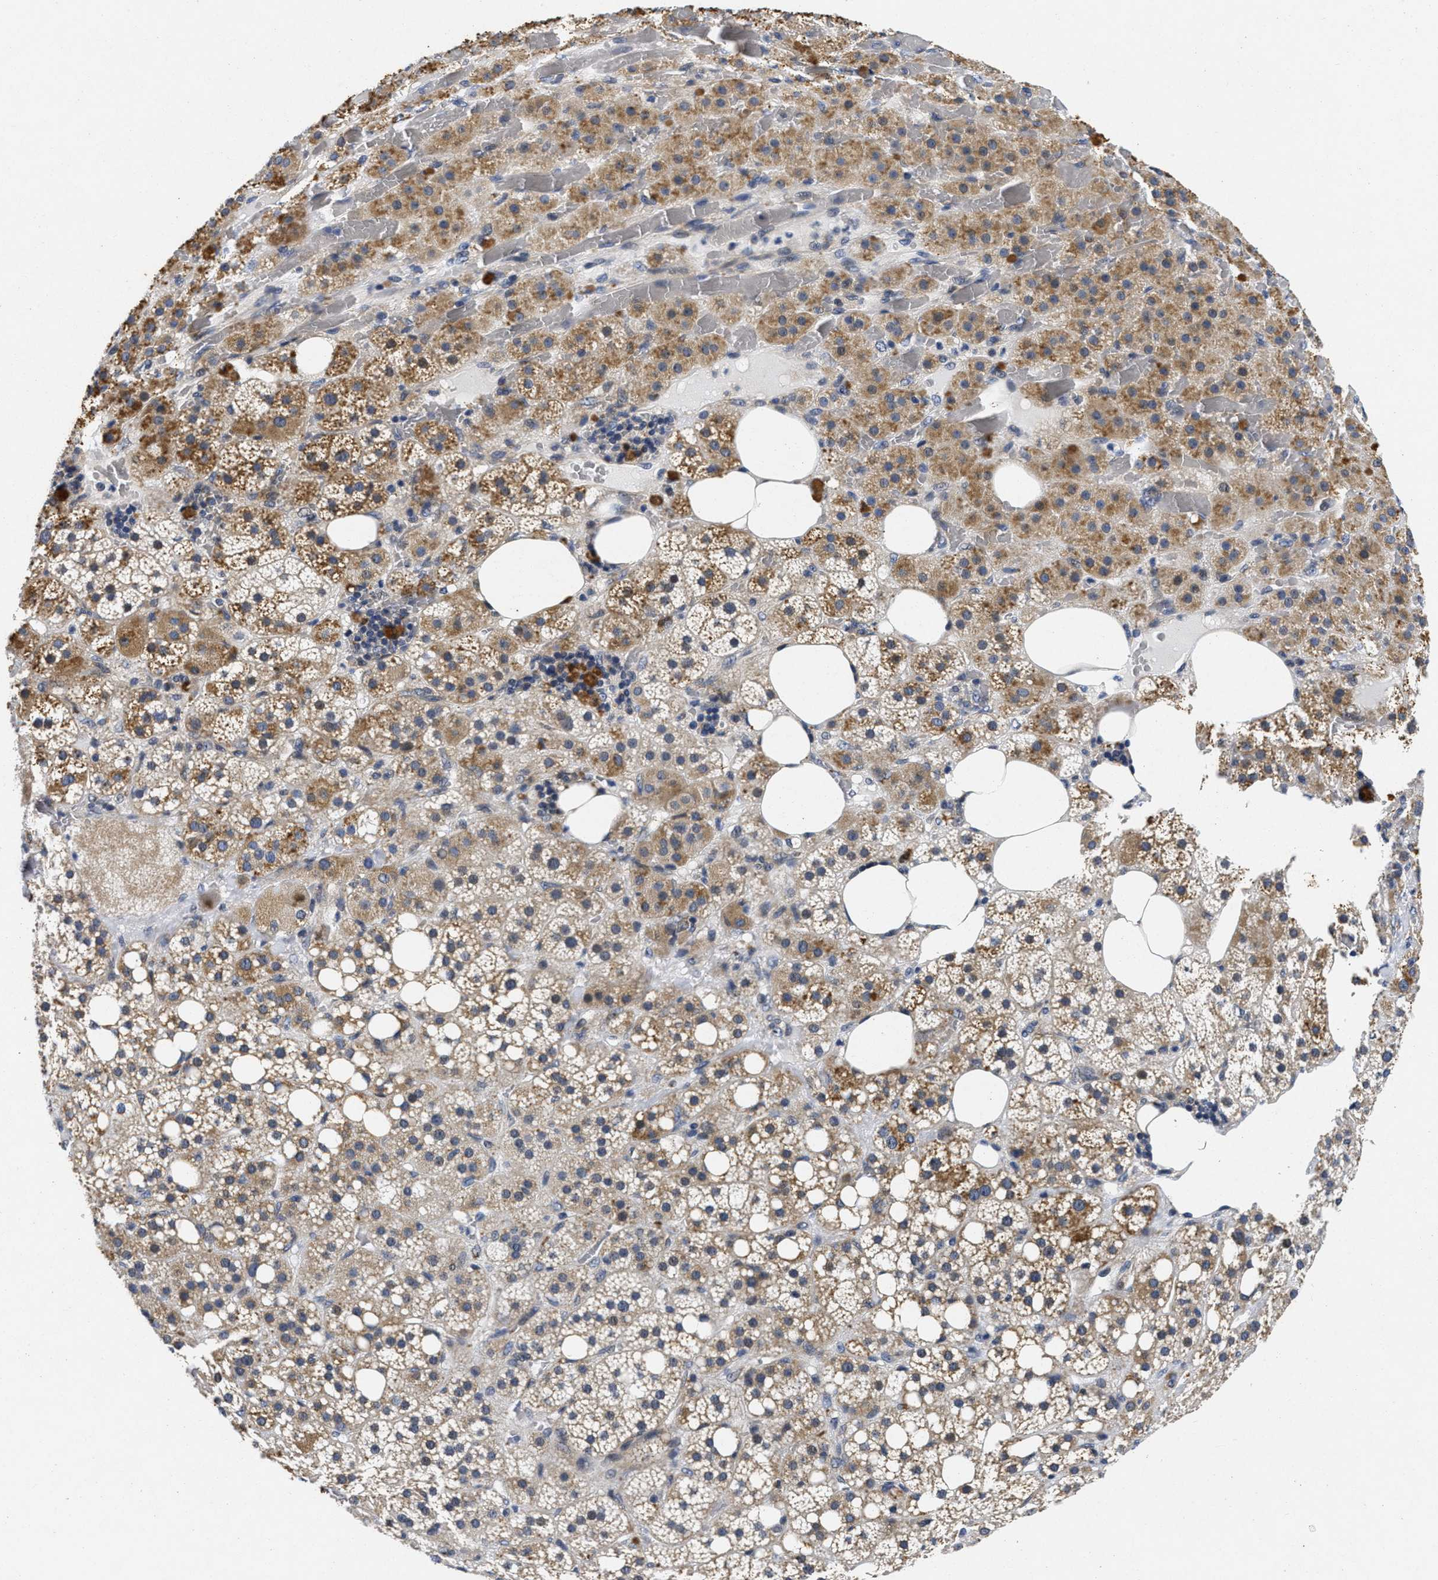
{"staining": {"intensity": "moderate", "quantity": "25%-75%", "location": "cytoplasmic/membranous"}, "tissue": "adrenal gland", "cell_type": "Glandular cells", "image_type": "normal", "snomed": [{"axis": "morphology", "description": "Normal tissue, NOS"}, {"axis": "topography", "description": "Adrenal gland"}], "caption": "A brown stain highlights moderate cytoplasmic/membranous expression of a protein in glandular cells of benign adrenal gland. (IHC, brightfield microscopy, high magnification).", "gene": "LAD1", "patient": {"sex": "female", "age": 59}}